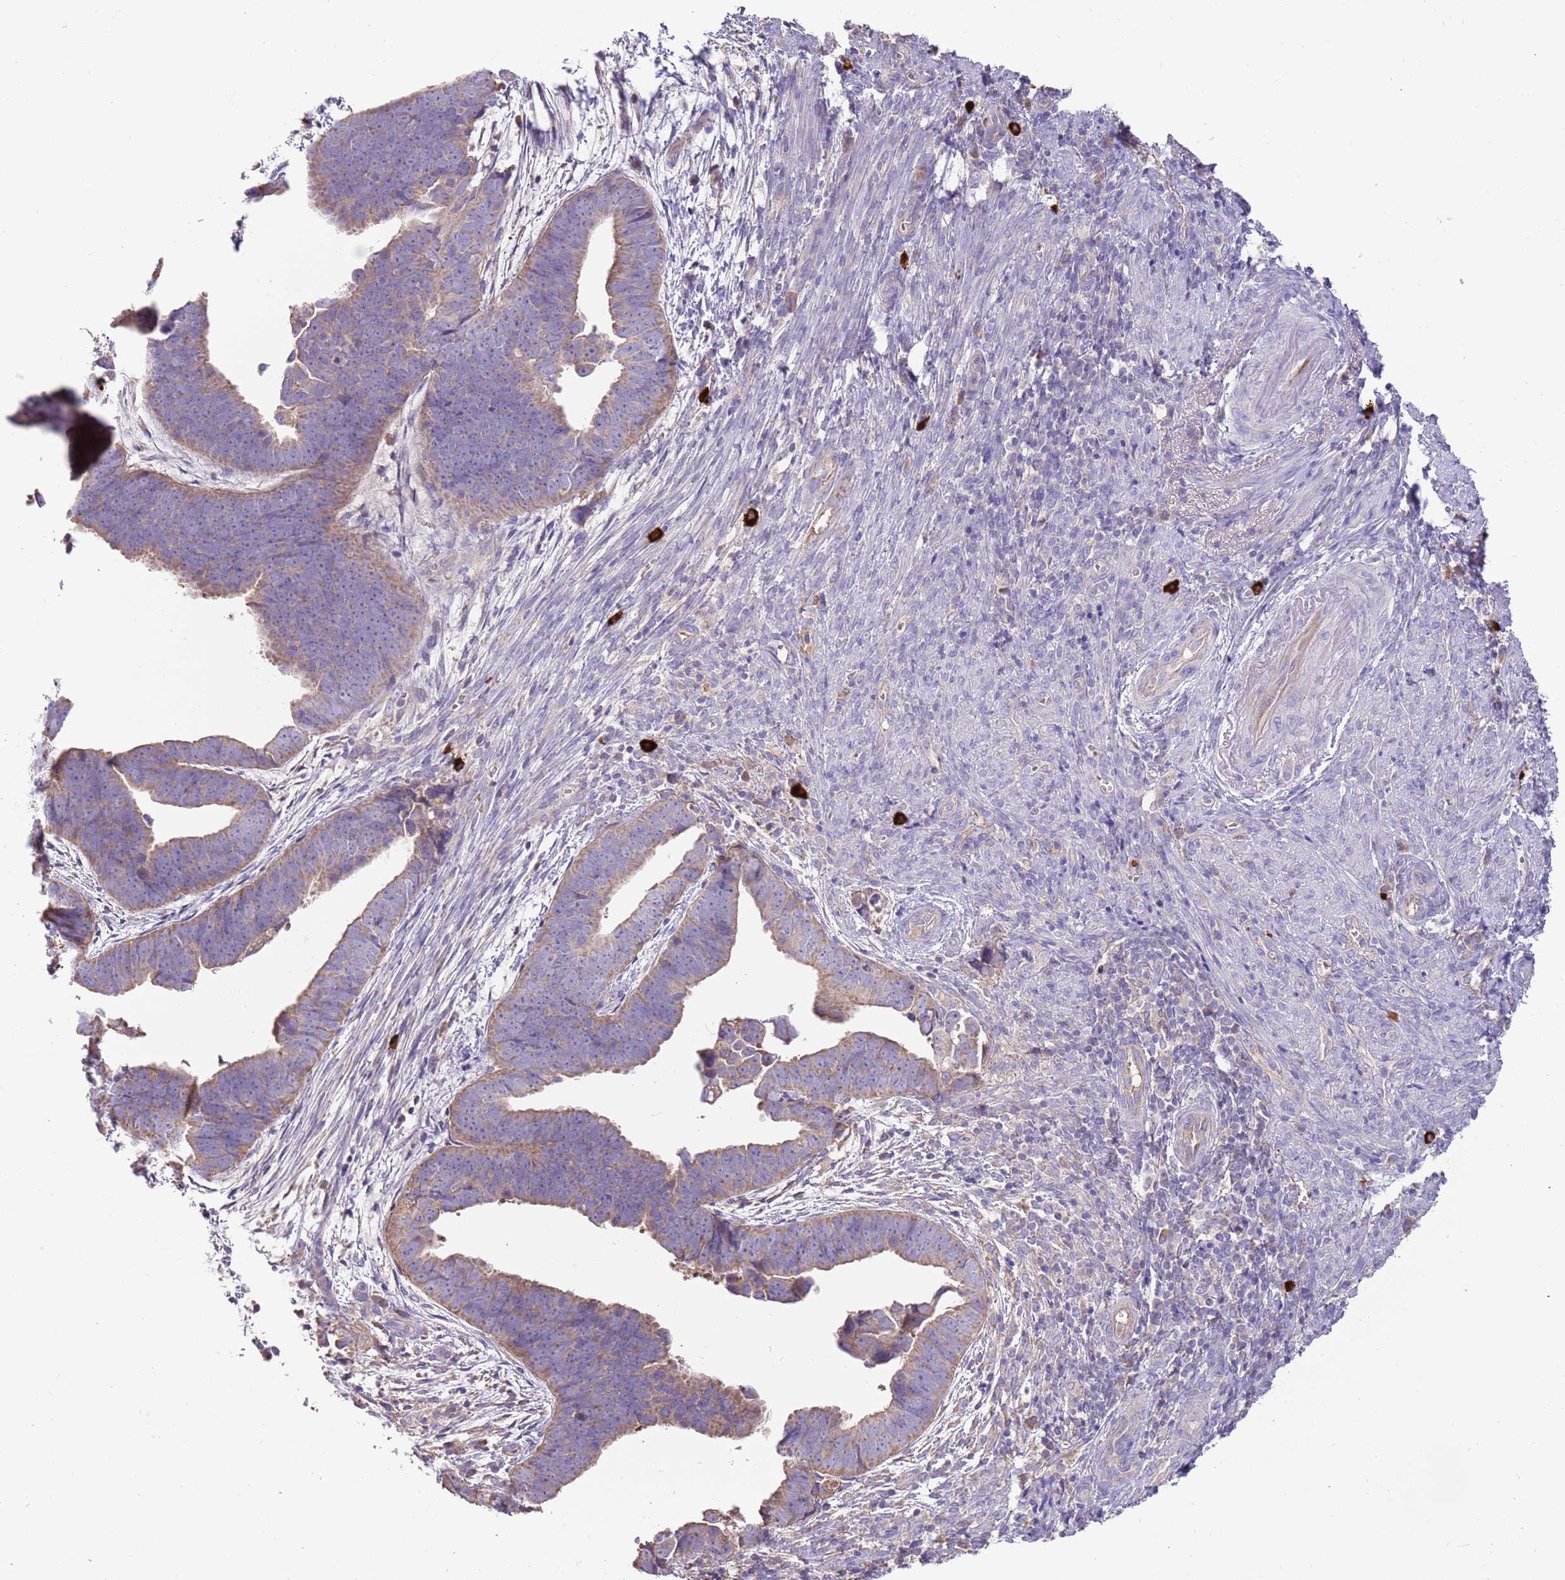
{"staining": {"intensity": "weak", "quantity": "25%-75%", "location": "cytoplasmic/membranous"}, "tissue": "endometrial cancer", "cell_type": "Tumor cells", "image_type": "cancer", "snomed": [{"axis": "morphology", "description": "Adenocarcinoma, NOS"}, {"axis": "topography", "description": "Endometrium"}], "caption": "Human adenocarcinoma (endometrial) stained with a brown dye shows weak cytoplasmic/membranous positive expression in approximately 25%-75% of tumor cells.", "gene": "TRMO", "patient": {"sex": "female", "age": 75}}